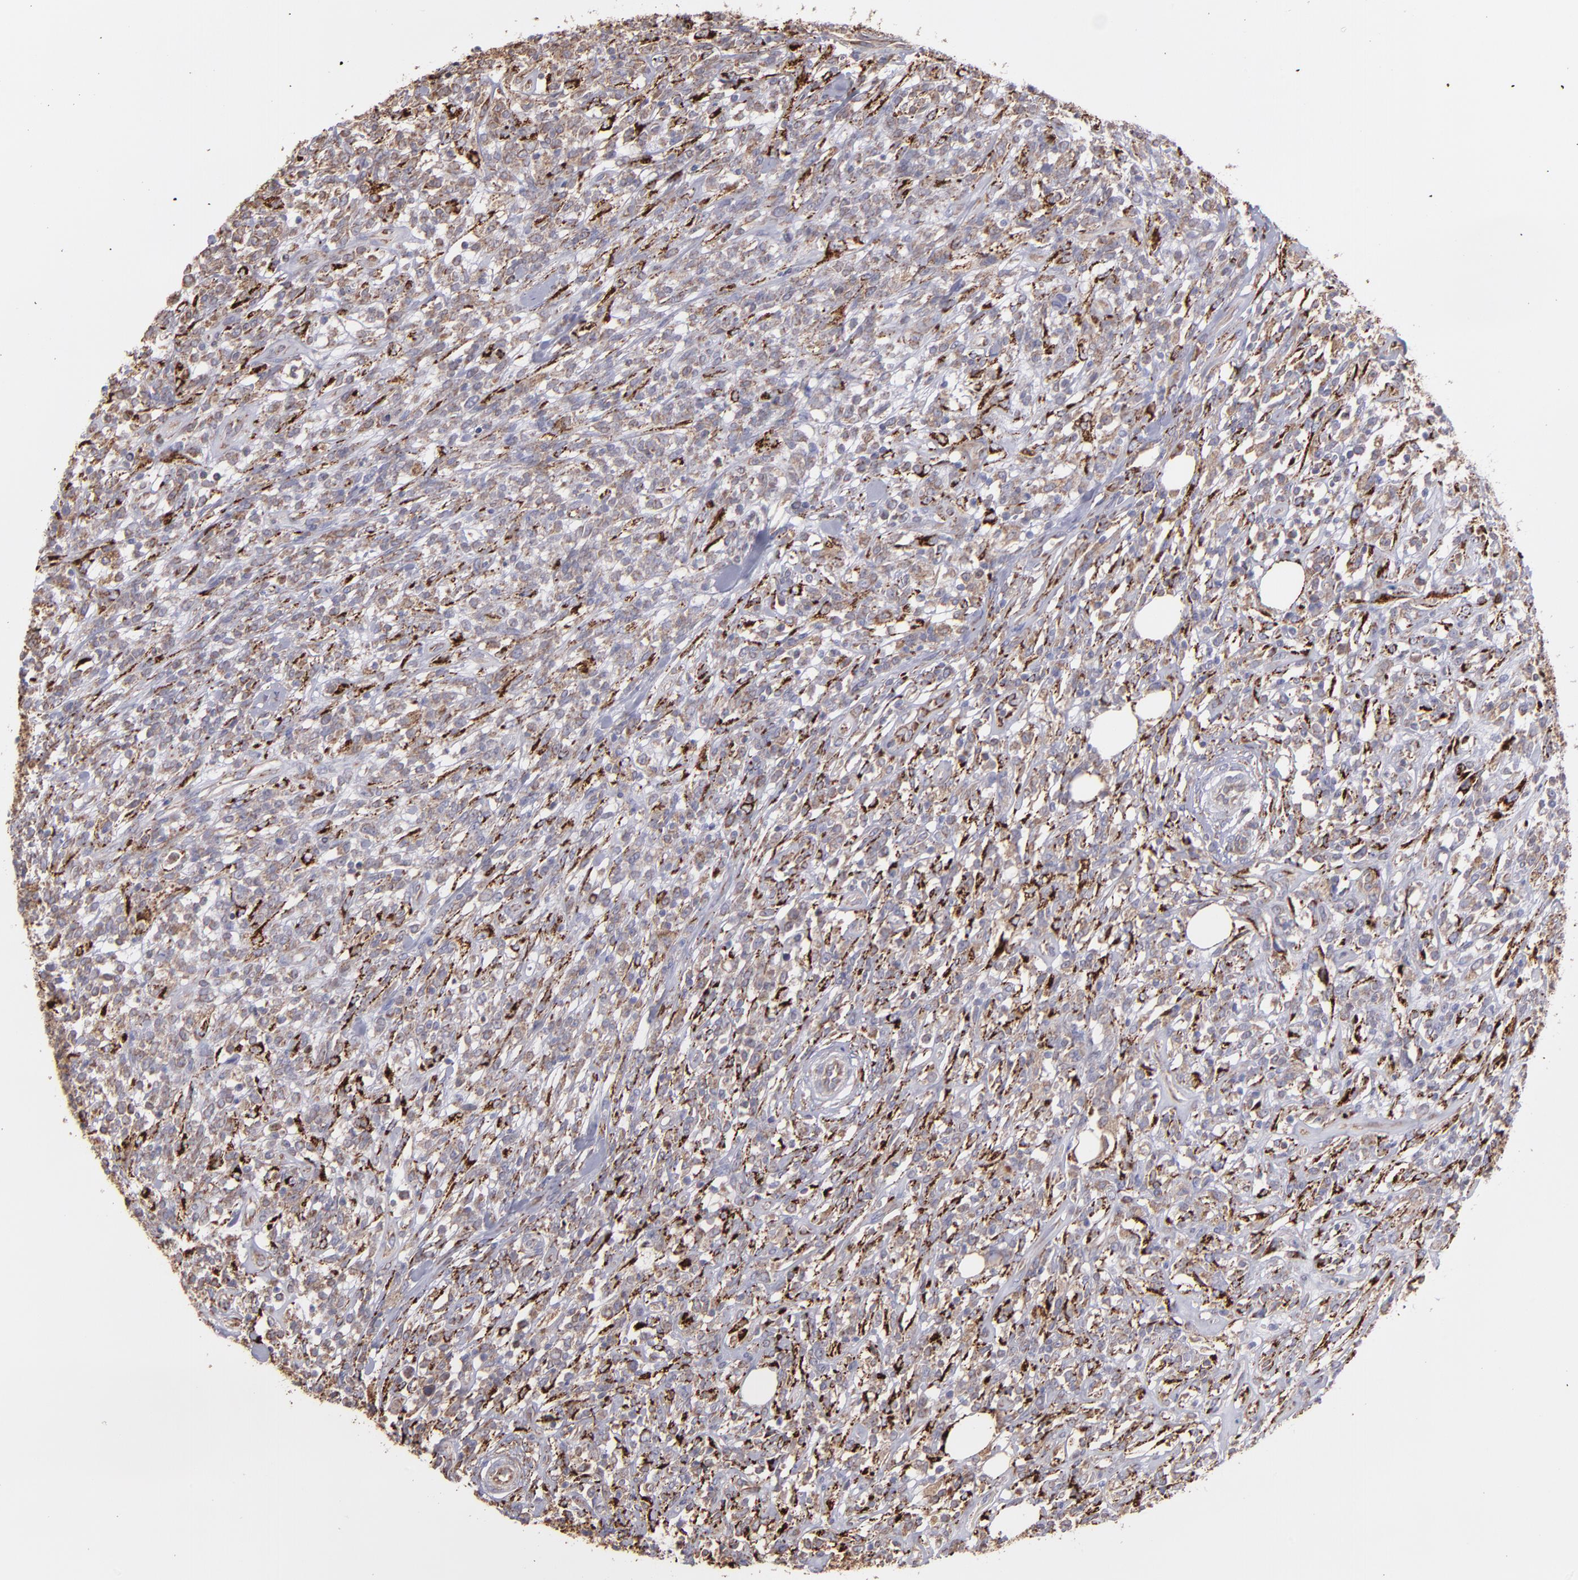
{"staining": {"intensity": "weak", "quantity": ">75%", "location": "cytoplasmic/membranous"}, "tissue": "lymphoma", "cell_type": "Tumor cells", "image_type": "cancer", "snomed": [{"axis": "morphology", "description": "Malignant lymphoma, non-Hodgkin's type, High grade"}, {"axis": "topography", "description": "Lymph node"}], "caption": "This histopathology image exhibits immunohistochemistry staining of lymphoma, with low weak cytoplasmic/membranous expression in about >75% of tumor cells.", "gene": "MAOB", "patient": {"sex": "female", "age": 73}}